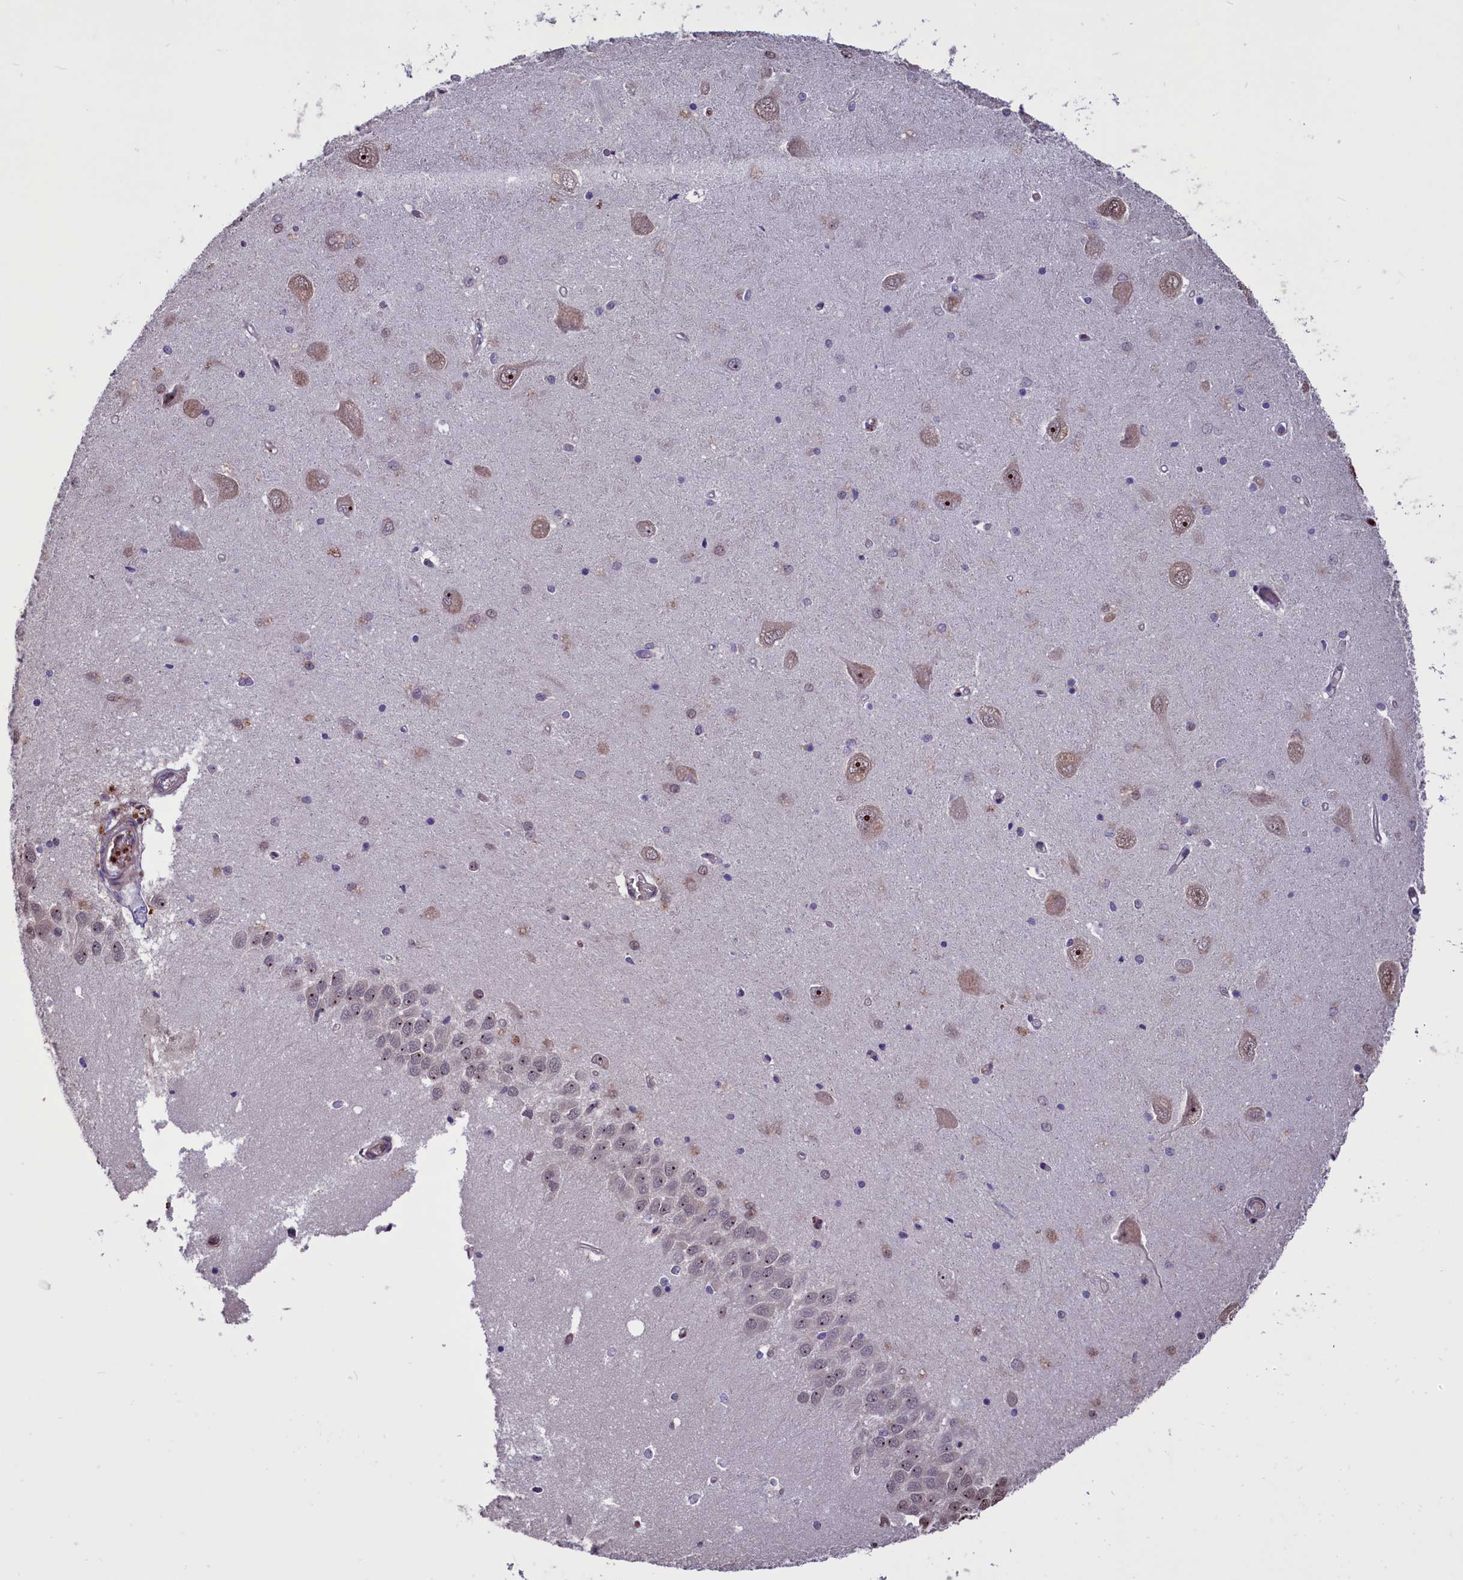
{"staining": {"intensity": "moderate", "quantity": "<25%", "location": "nuclear"}, "tissue": "hippocampus", "cell_type": "Glial cells", "image_type": "normal", "snomed": [{"axis": "morphology", "description": "Normal tissue, NOS"}, {"axis": "topography", "description": "Hippocampus"}], "caption": "Protein expression by immunohistochemistry (IHC) exhibits moderate nuclear expression in about <25% of glial cells in unremarkable hippocampus. The protein of interest is stained brown, and the nuclei are stained in blue (DAB IHC with brightfield microscopy, high magnification).", "gene": "SHFL", "patient": {"sex": "male", "age": 45}}